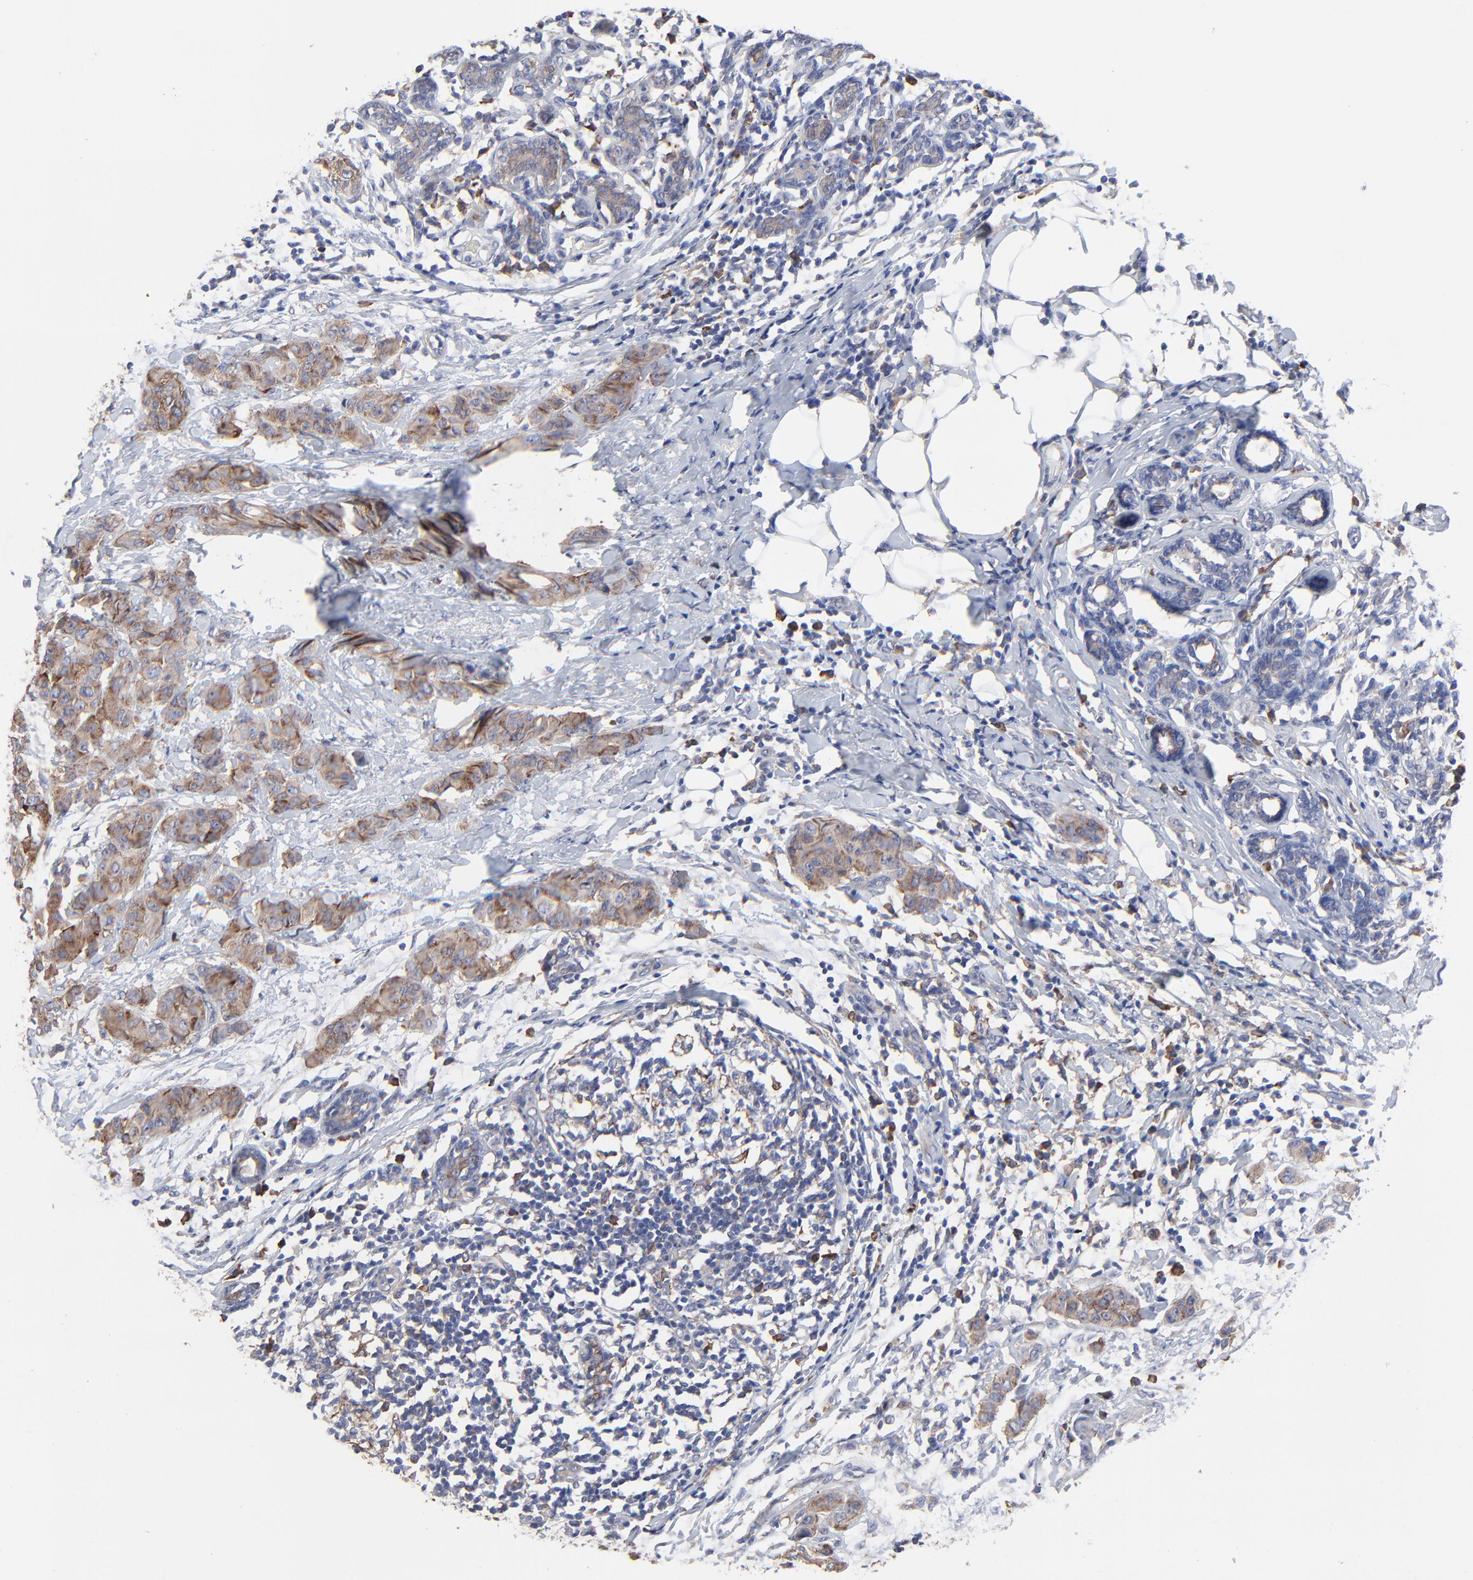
{"staining": {"intensity": "moderate", "quantity": ">75%", "location": "cytoplasmic/membranous"}, "tissue": "breast cancer", "cell_type": "Tumor cells", "image_type": "cancer", "snomed": [{"axis": "morphology", "description": "Duct carcinoma"}, {"axis": "topography", "description": "Breast"}], "caption": "Protein staining displays moderate cytoplasmic/membranous staining in about >75% of tumor cells in breast cancer (infiltrating ductal carcinoma).", "gene": "PPFIBP2", "patient": {"sex": "female", "age": 40}}